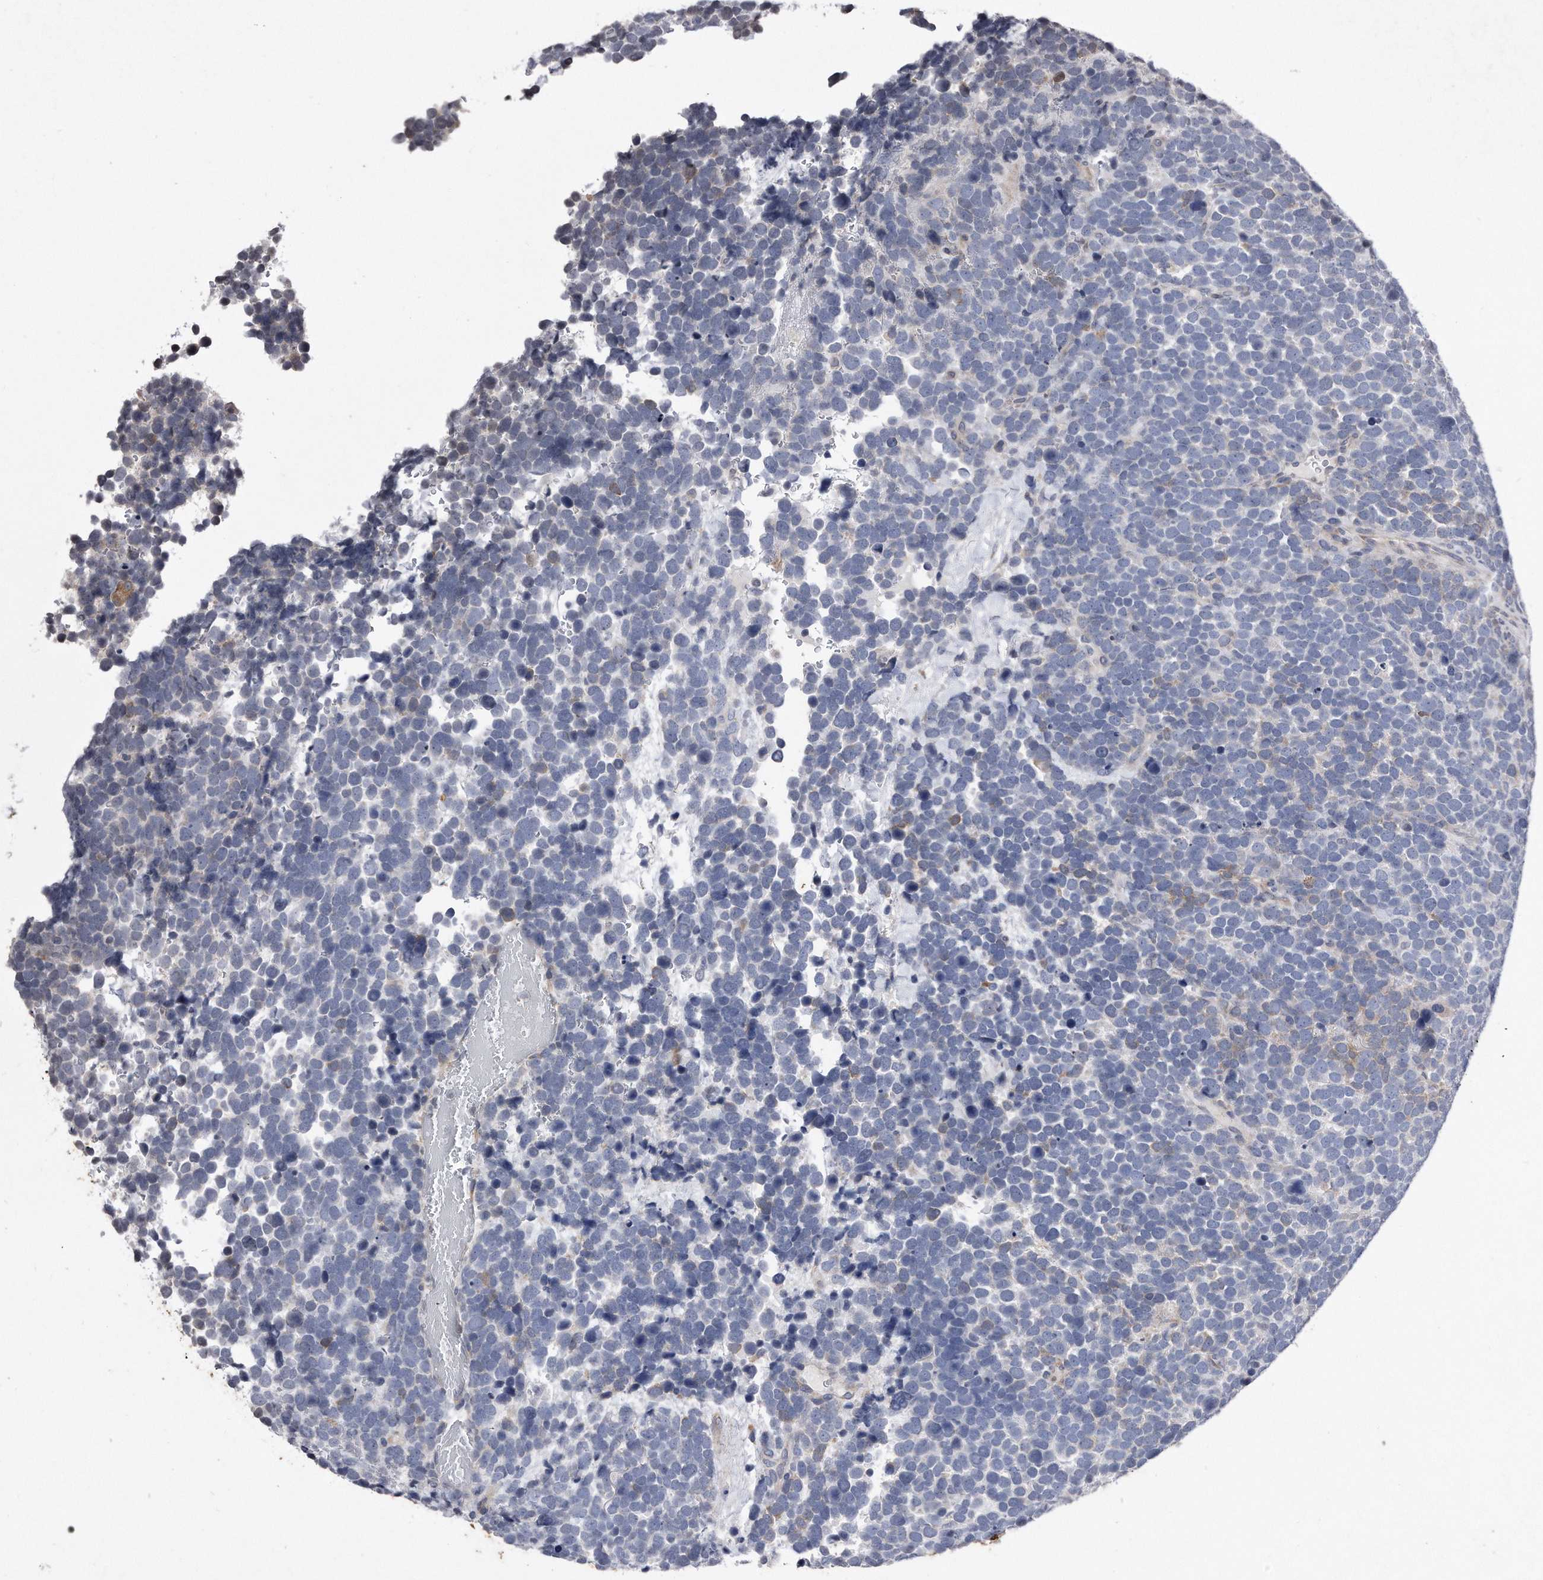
{"staining": {"intensity": "negative", "quantity": "none", "location": "none"}, "tissue": "urothelial cancer", "cell_type": "Tumor cells", "image_type": "cancer", "snomed": [{"axis": "morphology", "description": "Urothelial carcinoma, High grade"}, {"axis": "topography", "description": "Urinary bladder"}], "caption": "Urothelial cancer was stained to show a protein in brown. There is no significant positivity in tumor cells.", "gene": "DAB1", "patient": {"sex": "female", "age": 82}}